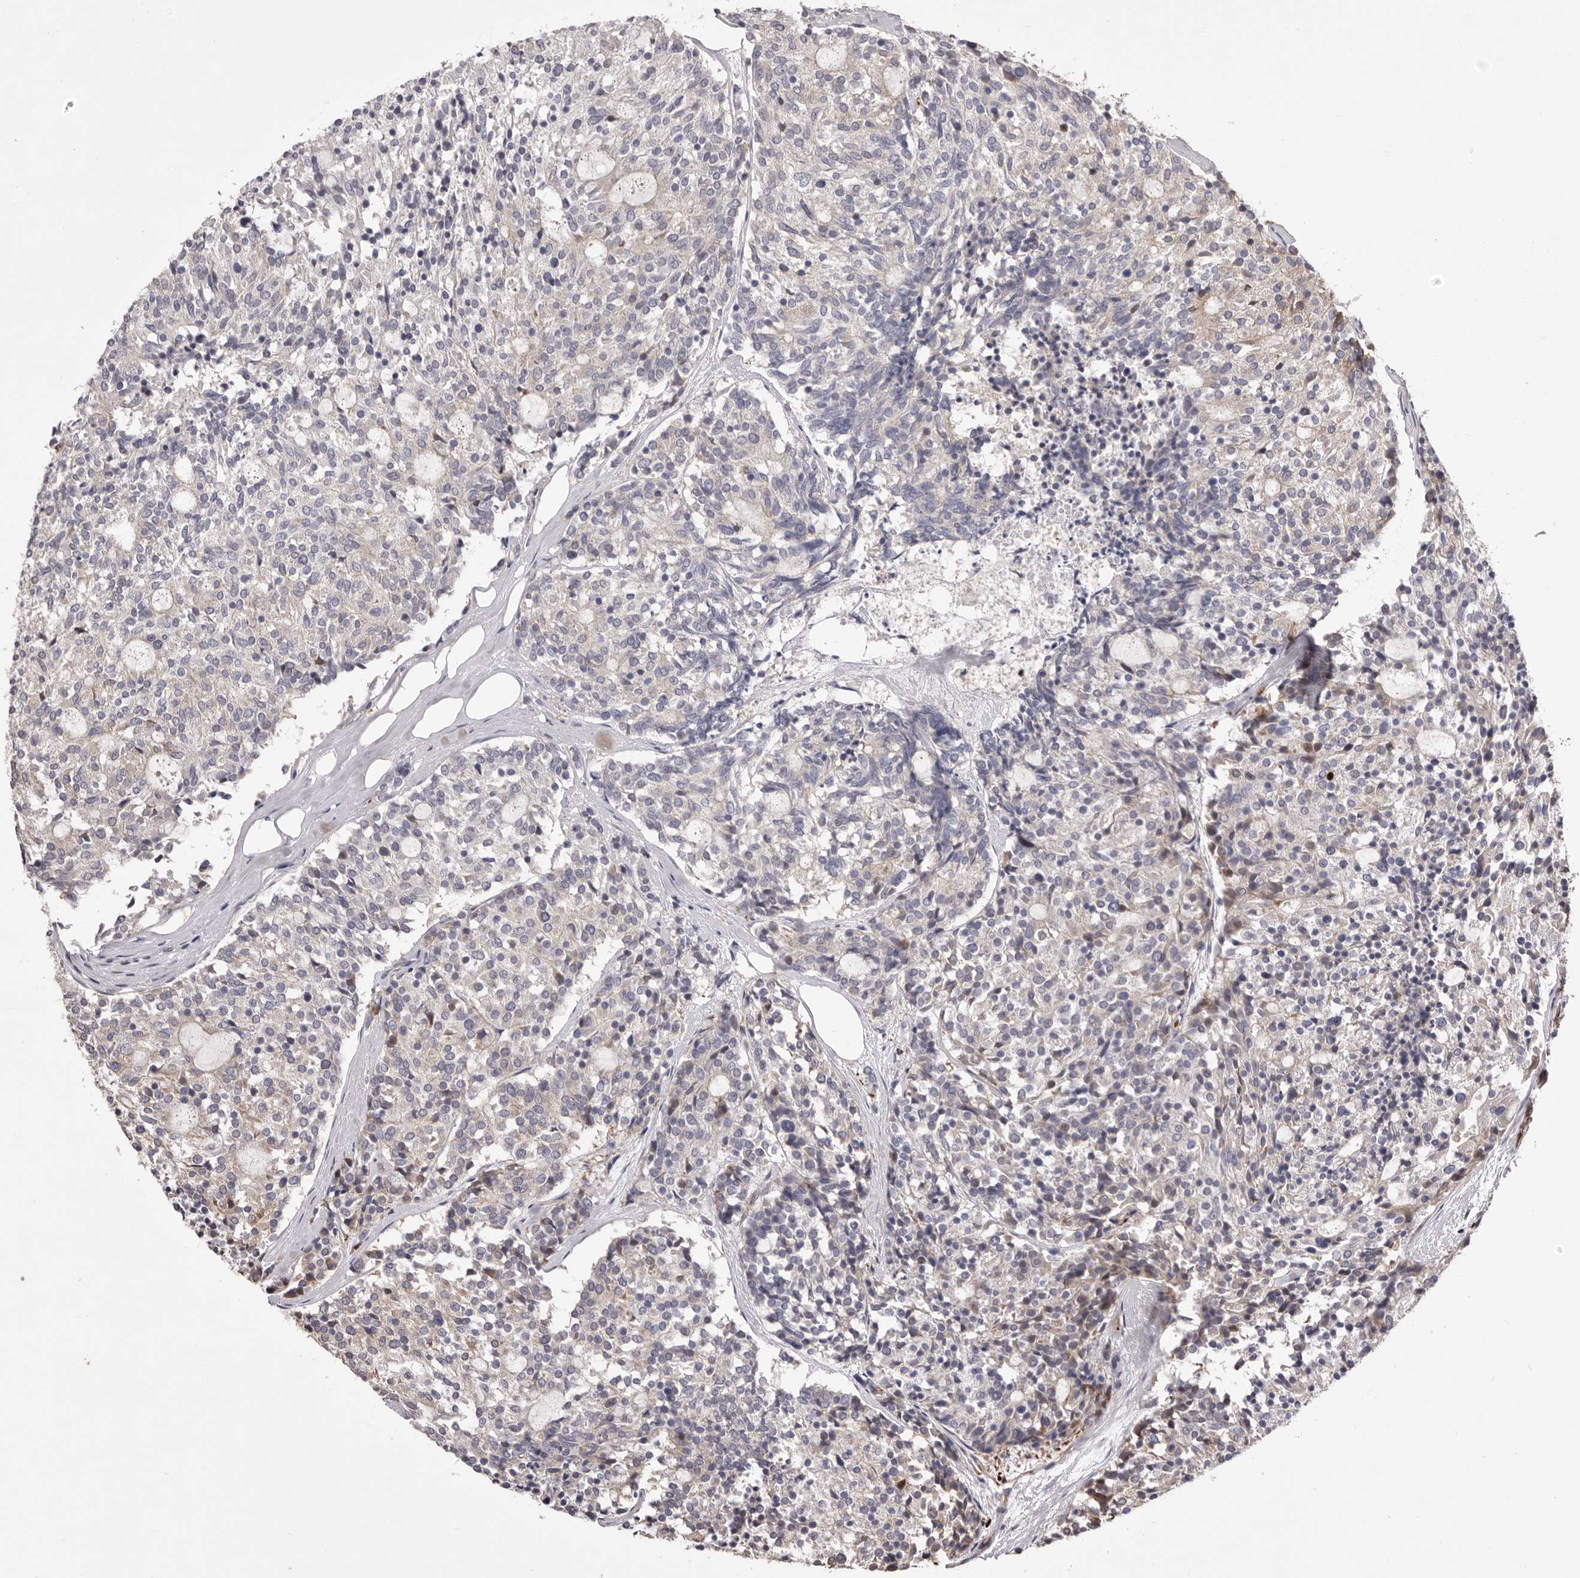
{"staining": {"intensity": "negative", "quantity": "none", "location": "none"}, "tissue": "carcinoid", "cell_type": "Tumor cells", "image_type": "cancer", "snomed": [{"axis": "morphology", "description": "Carcinoid, malignant, NOS"}, {"axis": "topography", "description": "Pancreas"}], "caption": "Tumor cells are negative for protein expression in human carcinoid.", "gene": "PNRC1", "patient": {"sex": "female", "age": 54}}